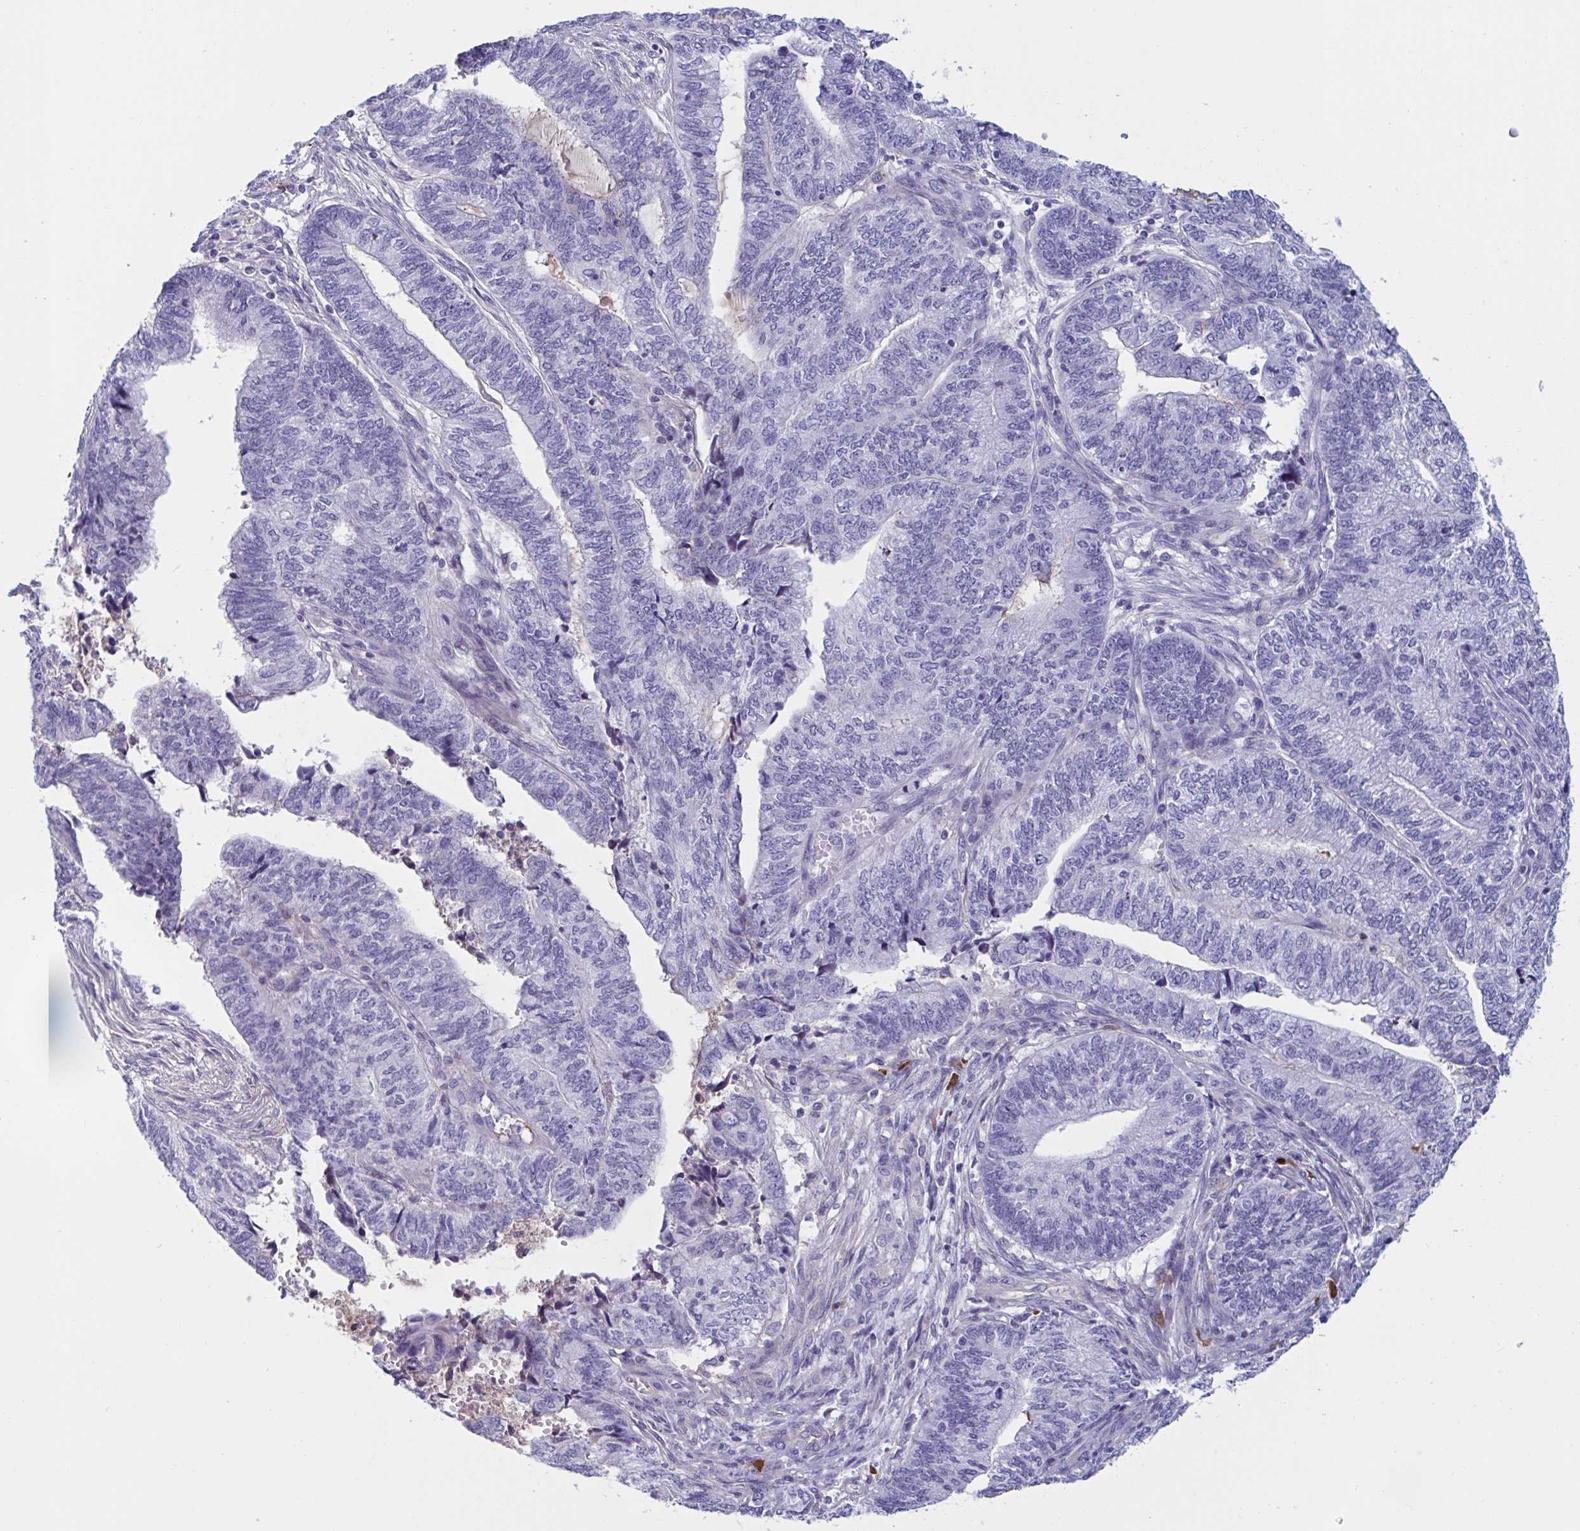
{"staining": {"intensity": "negative", "quantity": "none", "location": "none"}, "tissue": "endometrial cancer", "cell_type": "Tumor cells", "image_type": "cancer", "snomed": [{"axis": "morphology", "description": "Adenocarcinoma, NOS"}, {"axis": "topography", "description": "Uterus"}, {"axis": "topography", "description": "Endometrium"}], "caption": "IHC of human endometrial cancer displays no positivity in tumor cells.", "gene": "MS4A14", "patient": {"sex": "female", "age": 70}}